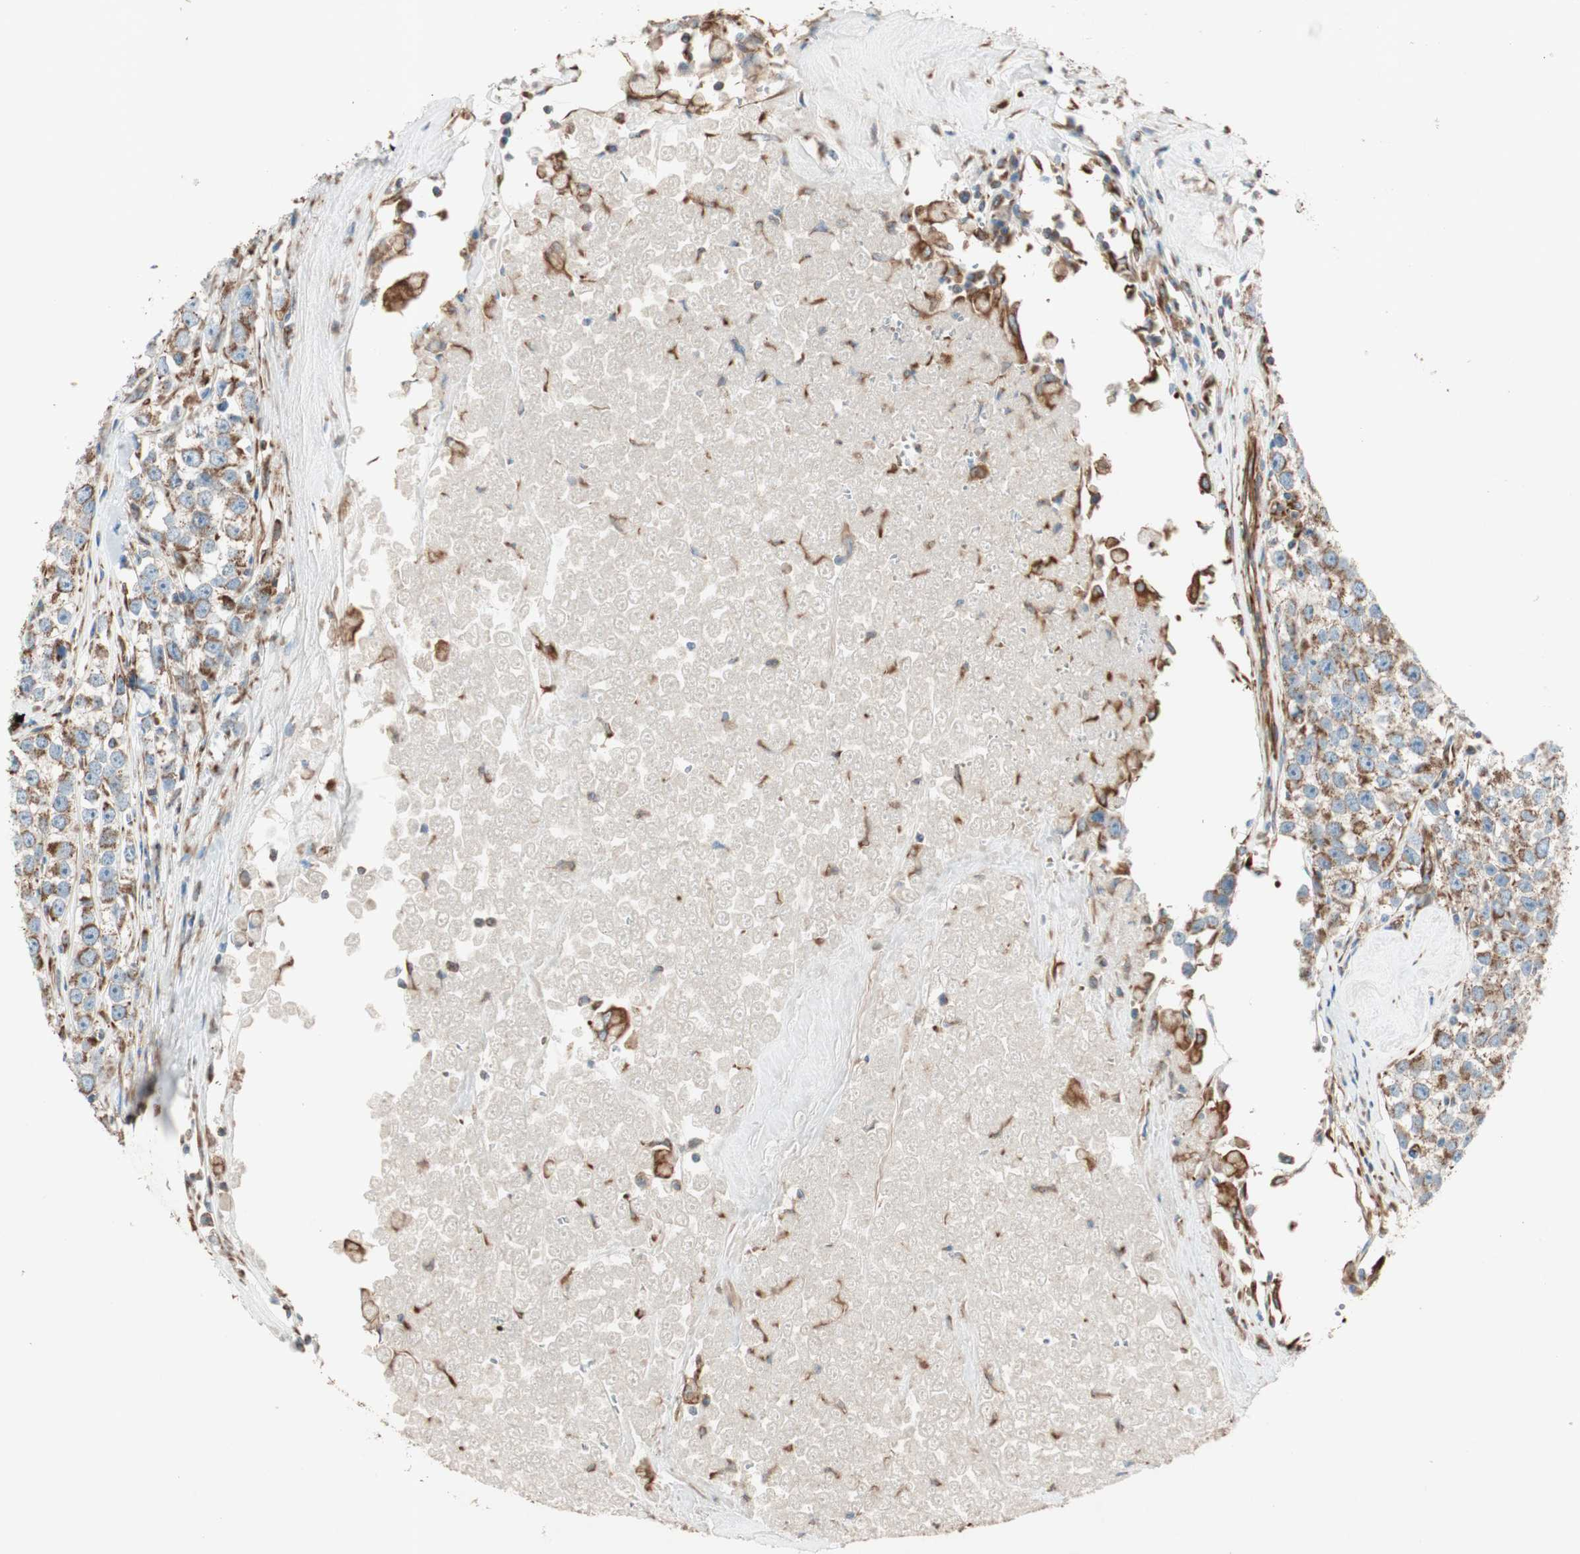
{"staining": {"intensity": "moderate", "quantity": ">75%", "location": "cytoplasmic/membranous"}, "tissue": "testis cancer", "cell_type": "Tumor cells", "image_type": "cancer", "snomed": [{"axis": "morphology", "description": "Seminoma, NOS"}, {"axis": "morphology", "description": "Carcinoma, Embryonal, NOS"}, {"axis": "topography", "description": "Testis"}], "caption": "This is an image of immunohistochemistry staining of embryonal carcinoma (testis), which shows moderate positivity in the cytoplasmic/membranous of tumor cells.", "gene": "SRCIN1", "patient": {"sex": "male", "age": 52}}